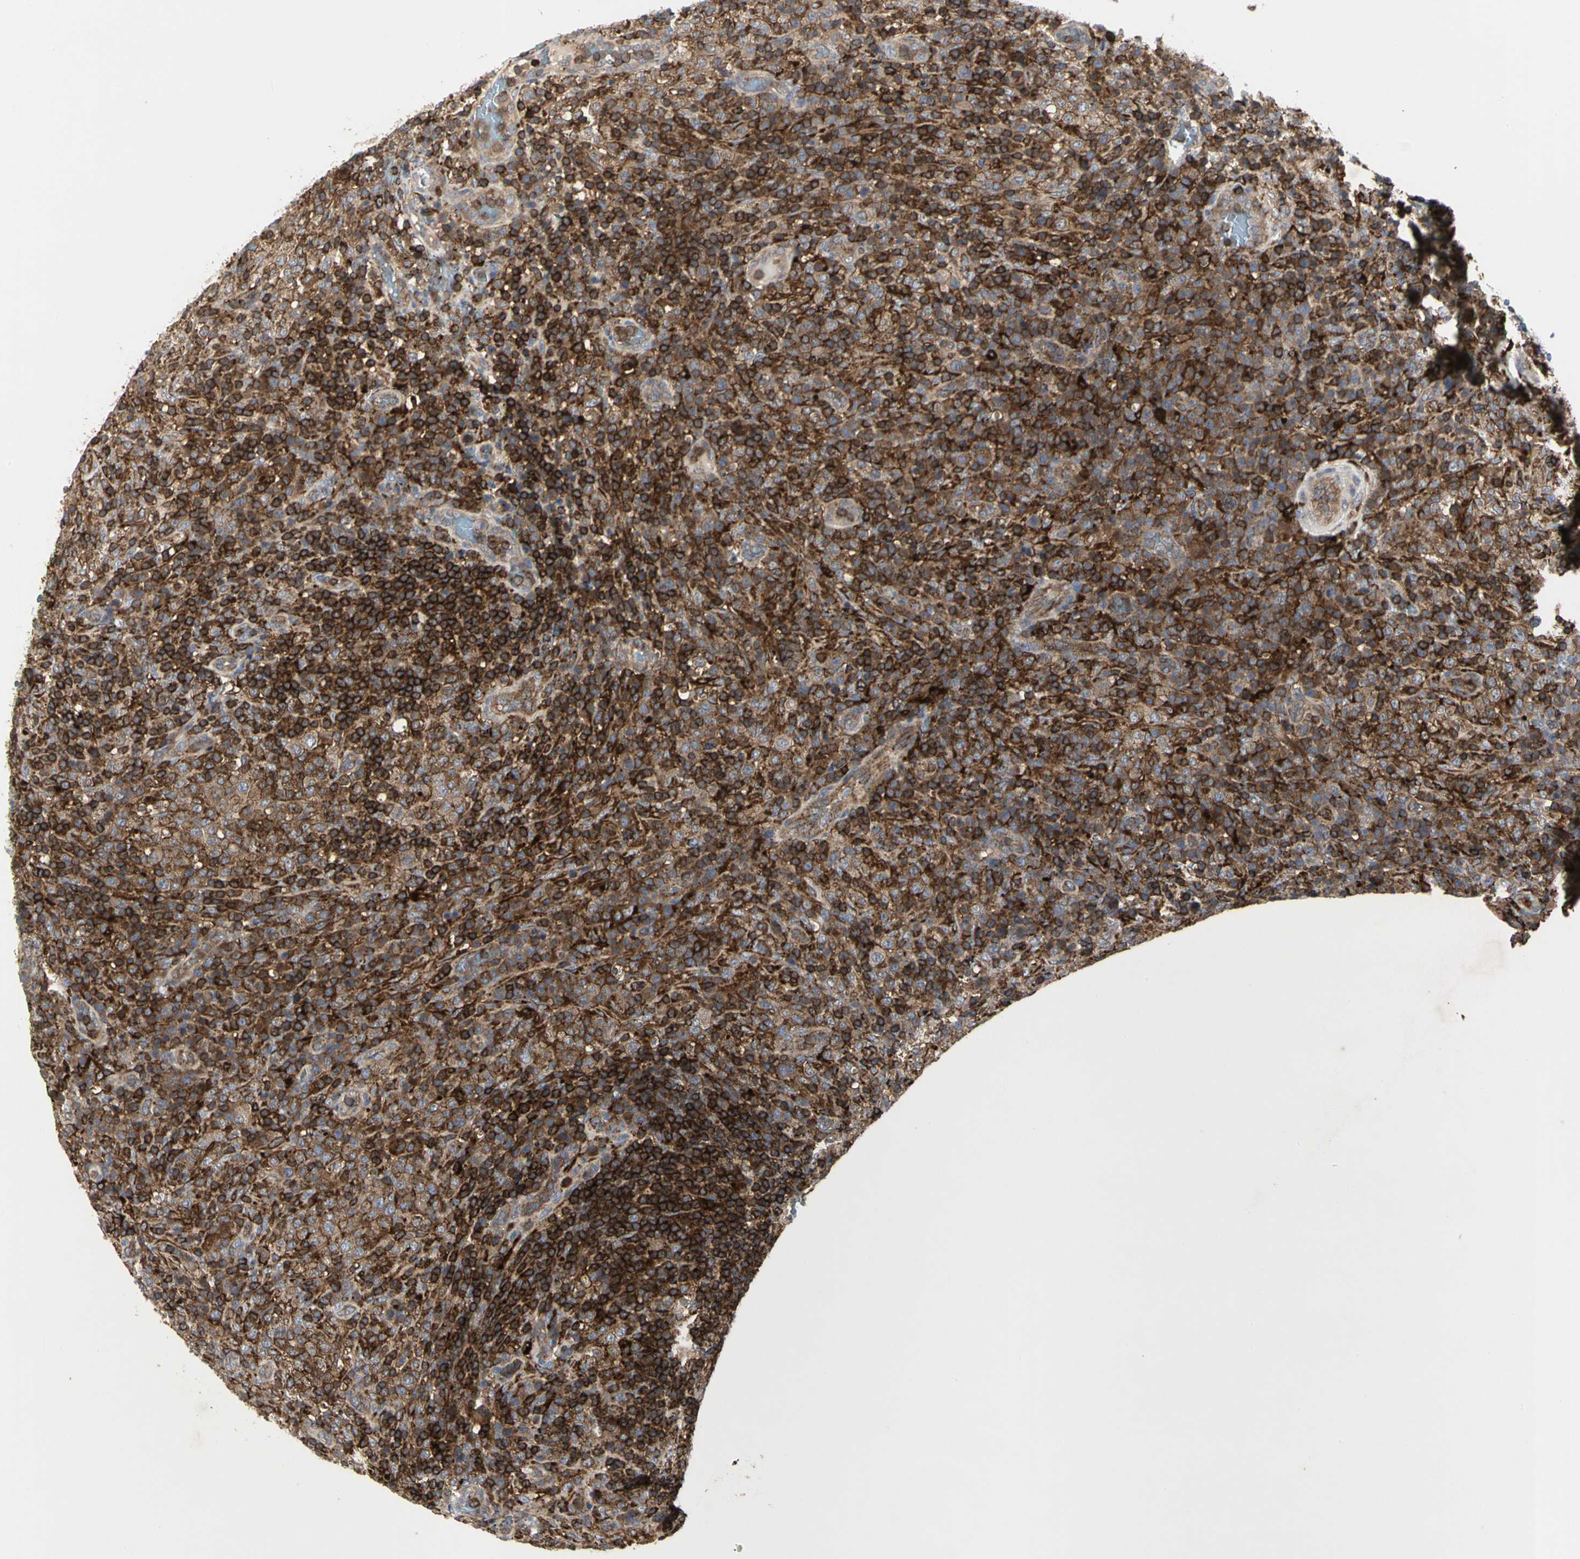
{"staining": {"intensity": "strong", "quantity": ">75%", "location": "cytoplasmic/membranous"}, "tissue": "lymphoma", "cell_type": "Tumor cells", "image_type": "cancer", "snomed": [{"axis": "morphology", "description": "Malignant lymphoma, non-Hodgkin's type, High grade"}, {"axis": "topography", "description": "Lymph node"}], "caption": "Approximately >75% of tumor cells in human lymphoma demonstrate strong cytoplasmic/membranous protein positivity as visualized by brown immunohistochemical staining.", "gene": "NAPG", "patient": {"sex": "female", "age": 76}}